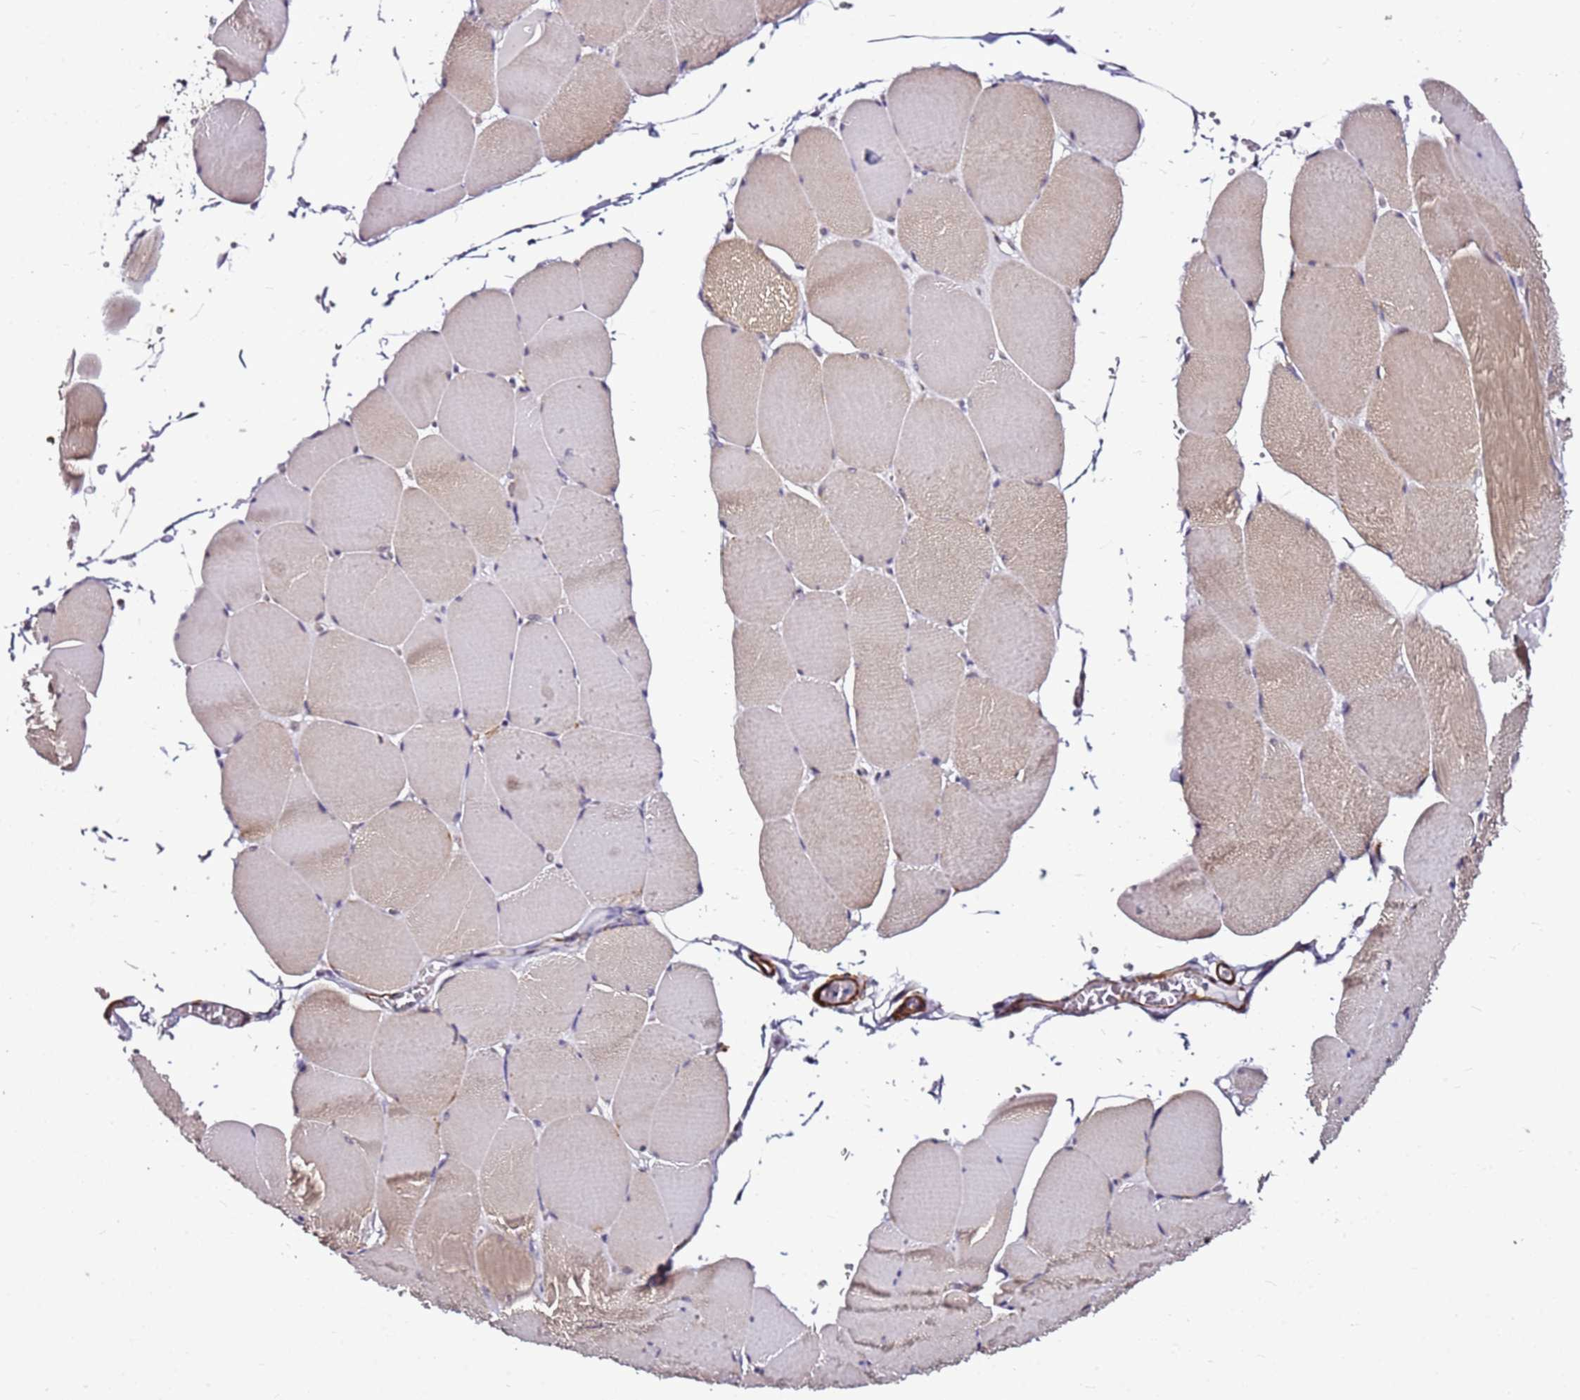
{"staining": {"intensity": "weak", "quantity": "25%-75%", "location": "cytoplasmic/membranous"}, "tissue": "skeletal muscle", "cell_type": "Myocytes", "image_type": "normal", "snomed": [{"axis": "morphology", "description": "Normal tissue, NOS"}, {"axis": "topography", "description": "Skeletal muscle"}, {"axis": "topography", "description": "Head-Neck"}], "caption": "Brown immunohistochemical staining in normal human skeletal muscle exhibits weak cytoplasmic/membranous positivity in approximately 25%-75% of myocytes. The protein of interest is stained brown, and the nuclei are stained in blue (DAB (3,3'-diaminobenzidine) IHC with brightfield microscopy, high magnification).", "gene": "SMIM4", "patient": {"sex": "male", "age": 66}}